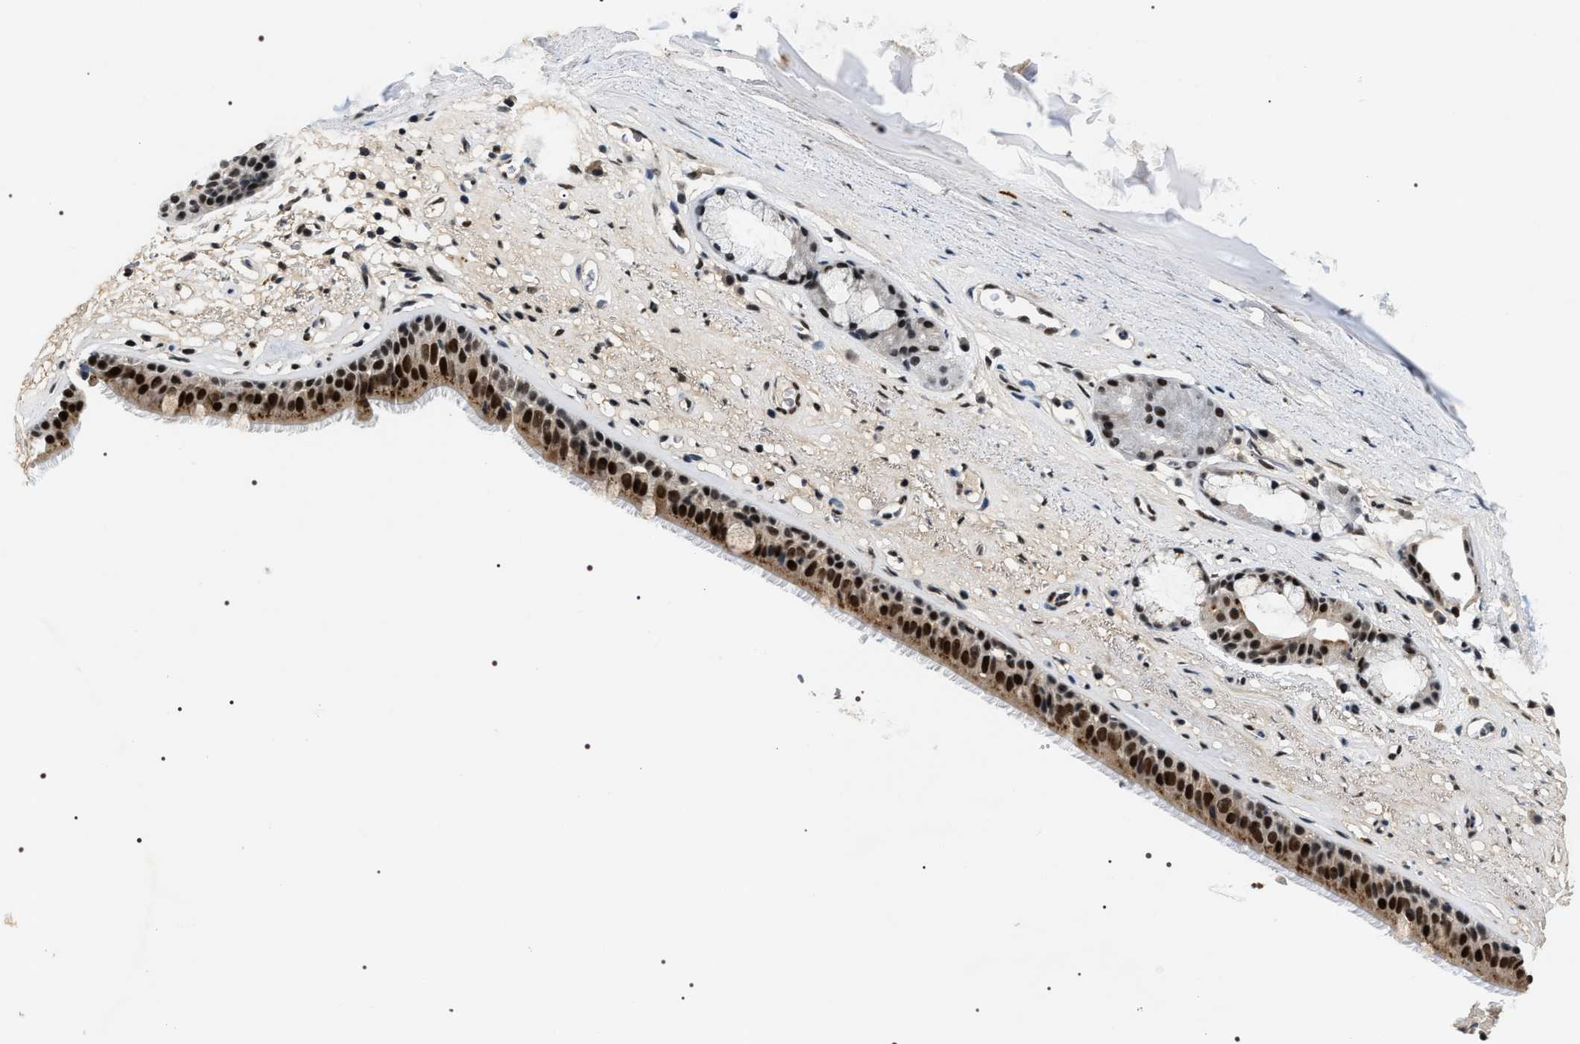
{"staining": {"intensity": "strong", "quantity": ">75%", "location": "cytoplasmic/membranous,nuclear"}, "tissue": "bronchus", "cell_type": "Respiratory epithelial cells", "image_type": "normal", "snomed": [{"axis": "morphology", "description": "Normal tissue, NOS"}, {"axis": "topography", "description": "Cartilage tissue"}], "caption": "Immunohistochemical staining of benign human bronchus displays >75% levels of strong cytoplasmic/membranous,nuclear protein expression in about >75% of respiratory epithelial cells.", "gene": "C7orf25", "patient": {"sex": "female", "age": 63}}